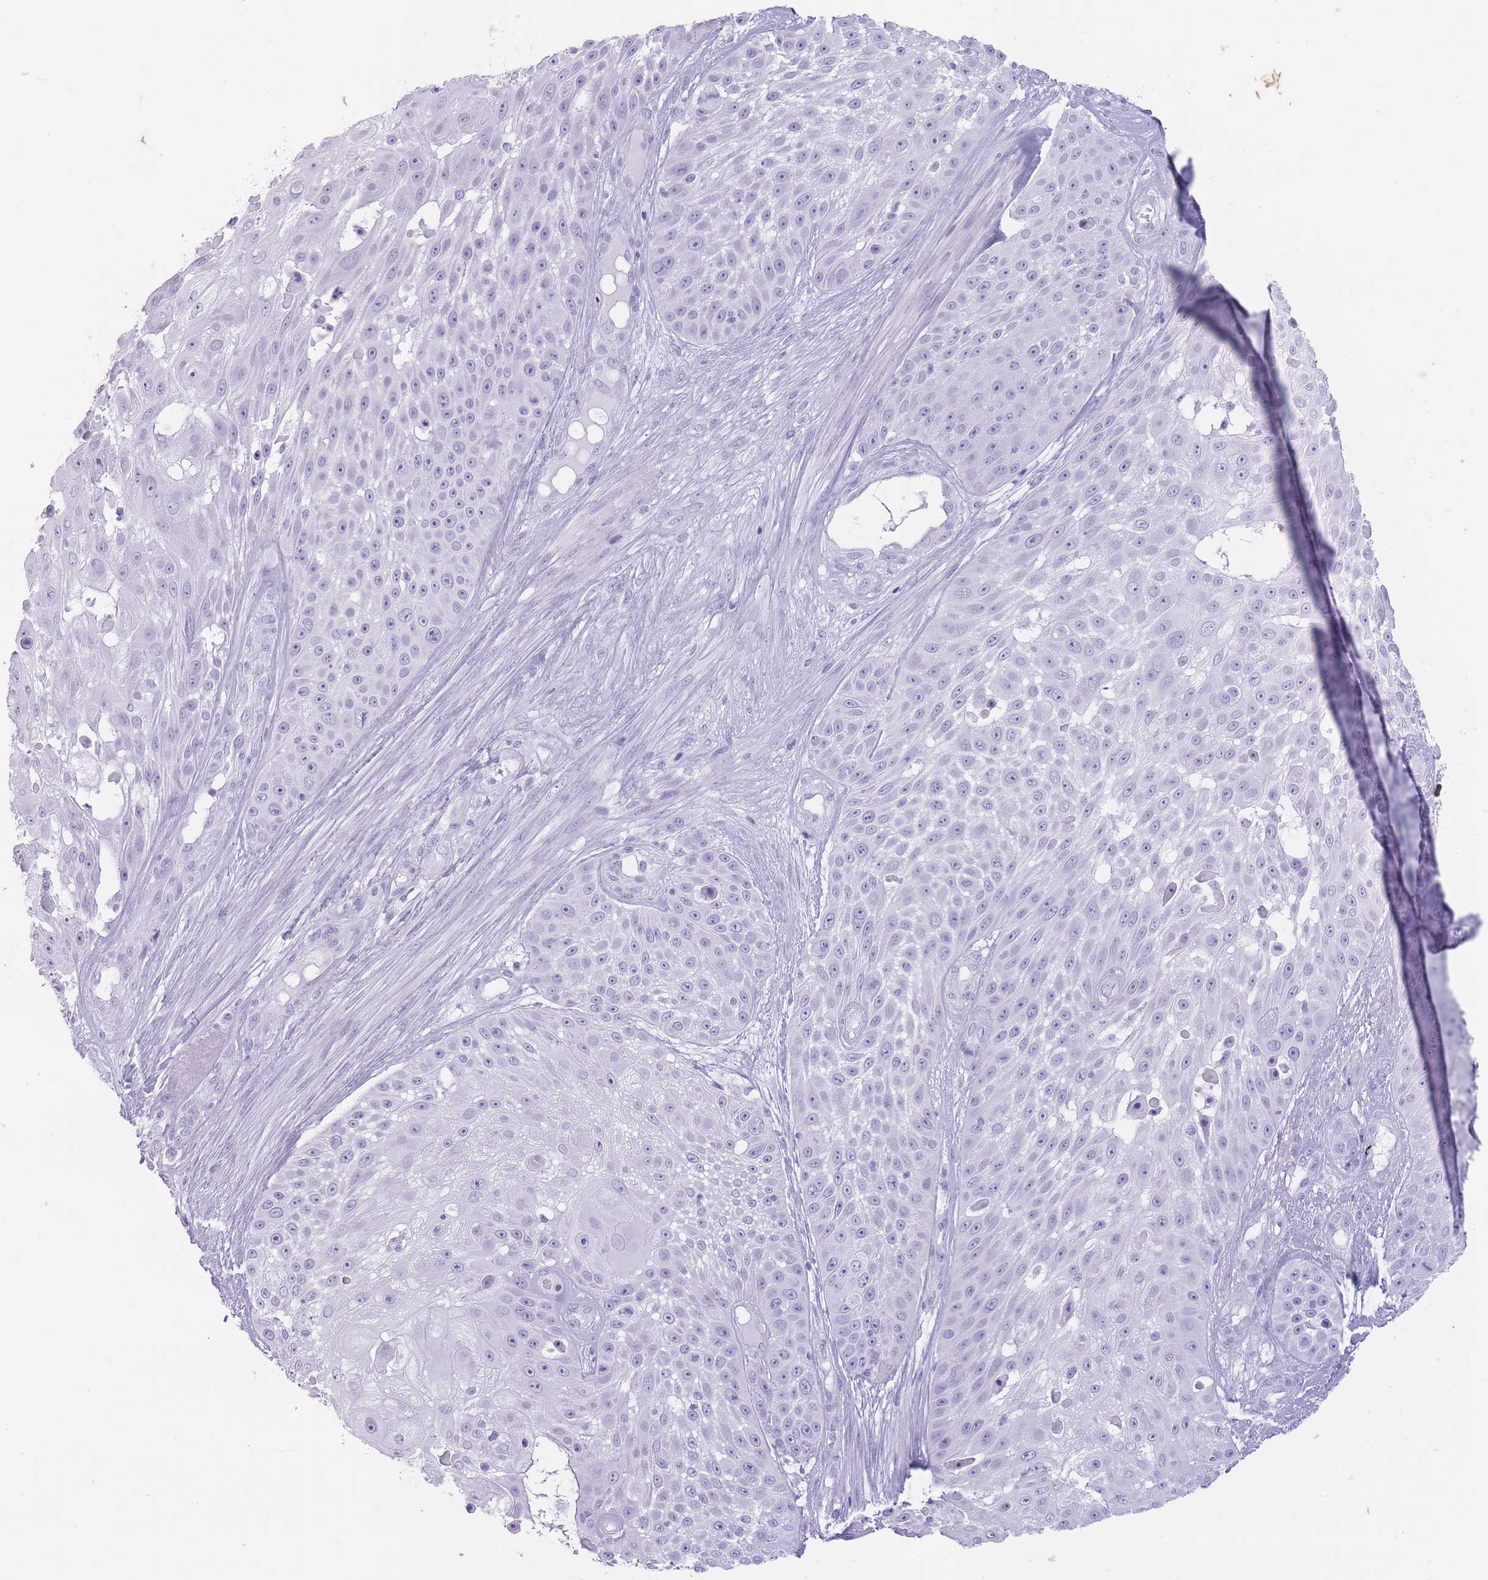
{"staining": {"intensity": "negative", "quantity": "none", "location": "none"}, "tissue": "skin cancer", "cell_type": "Tumor cells", "image_type": "cancer", "snomed": [{"axis": "morphology", "description": "Squamous cell carcinoma, NOS"}, {"axis": "topography", "description": "Skin"}], "caption": "Tumor cells are negative for brown protein staining in skin cancer. (IHC, brightfield microscopy, high magnification).", "gene": "OR4F21", "patient": {"sex": "female", "age": 86}}